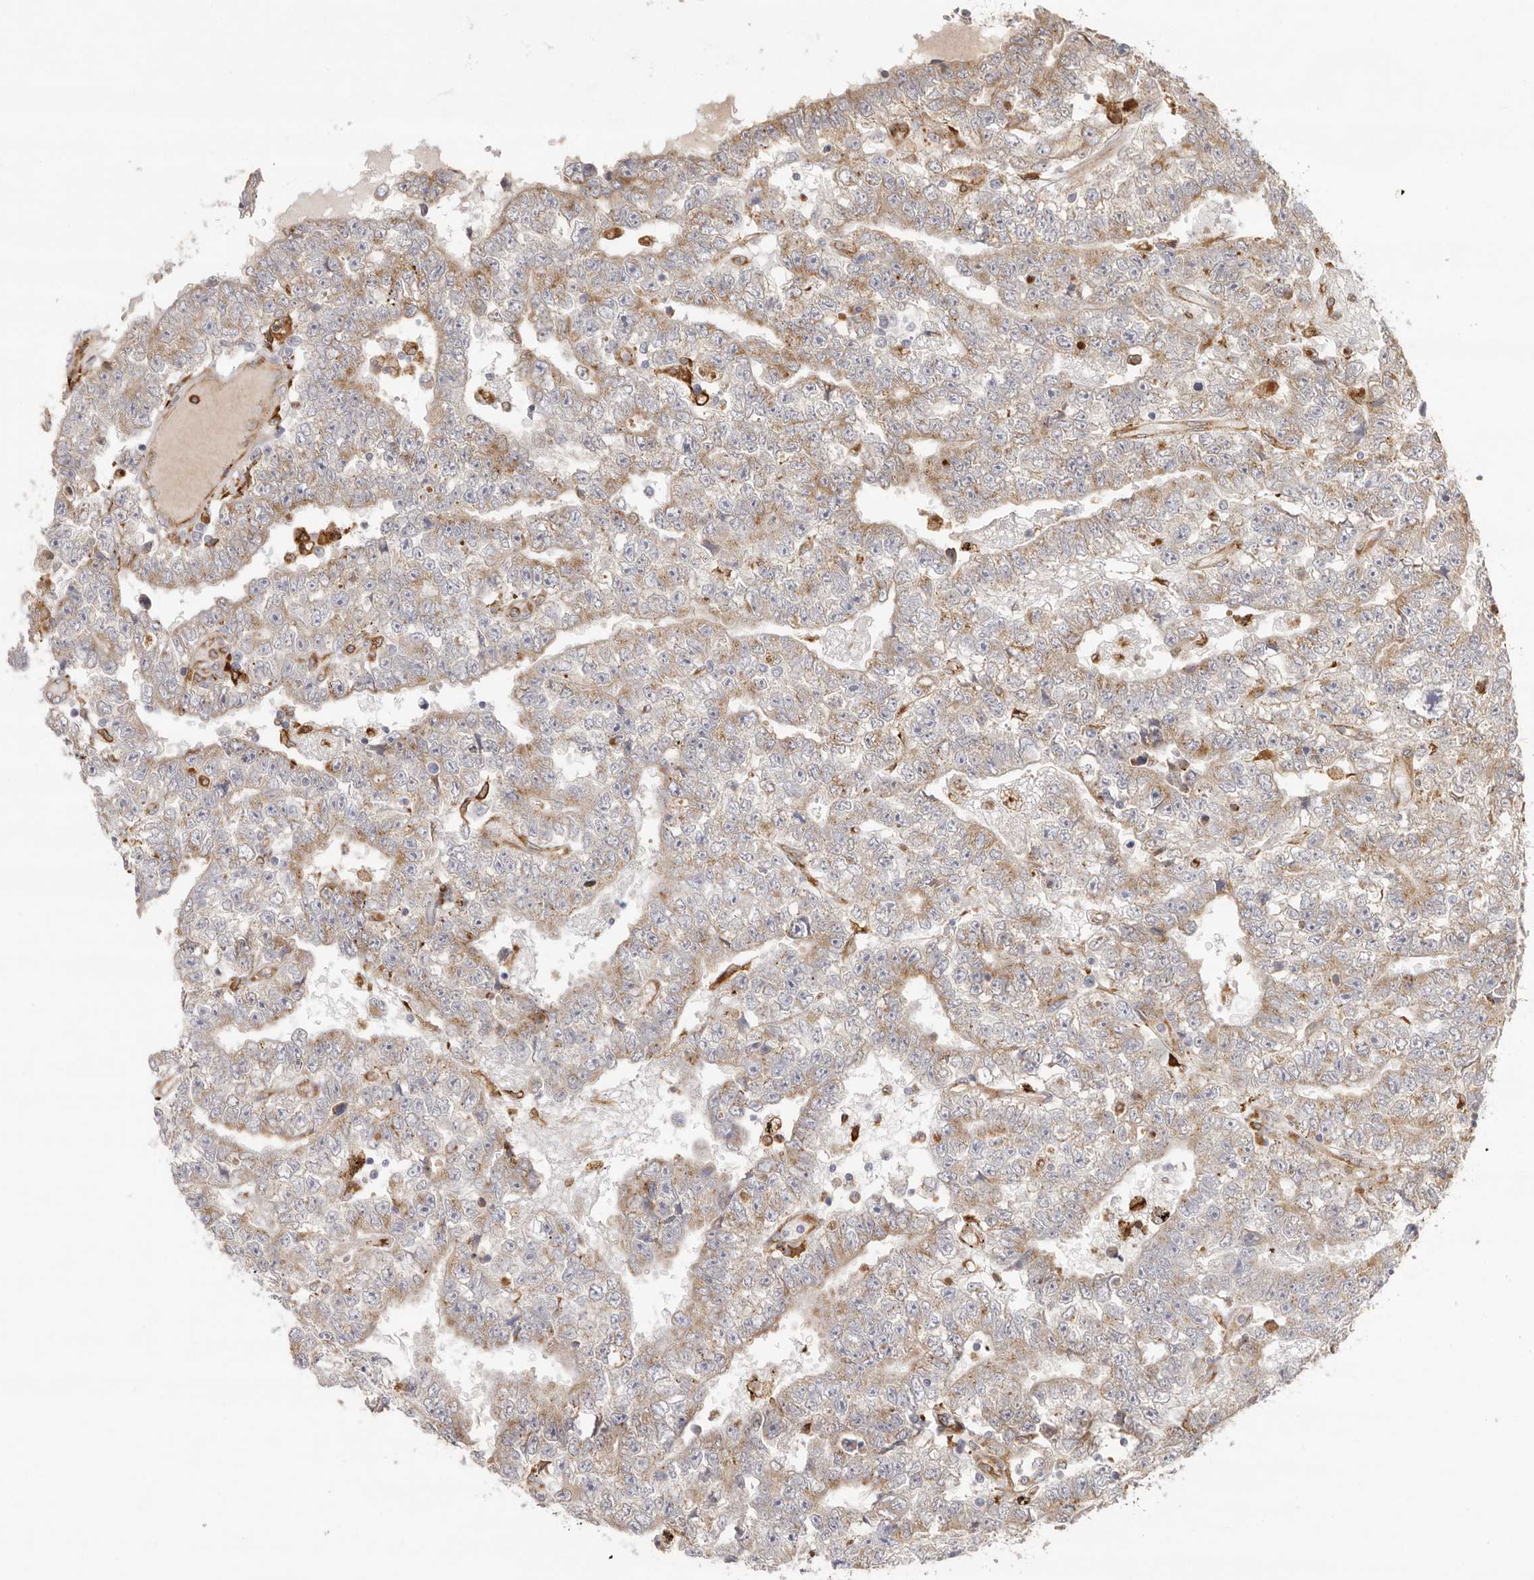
{"staining": {"intensity": "weak", "quantity": ">75%", "location": "cytoplasmic/membranous"}, "tissue": "testis cancer", "cell_type": "Tumor cells", "image_type": "cancer", "snomed": [{"axis": "morphology", "description": "Carcinoma, Embryonal, NOS"}, {"axis": "topography", "description": "Testis"}], "caption": "The image reveals immunohistochemical staining of testis cancer (embryonal carcinoma). There is weak cytoplasmic/membranous staining is identified in about >75% of tumor cells. (Brightfield microscopy of DAB IHC at high magnification).", "gene": "GRN", "patient": {"sex": "male", "age": 25}}